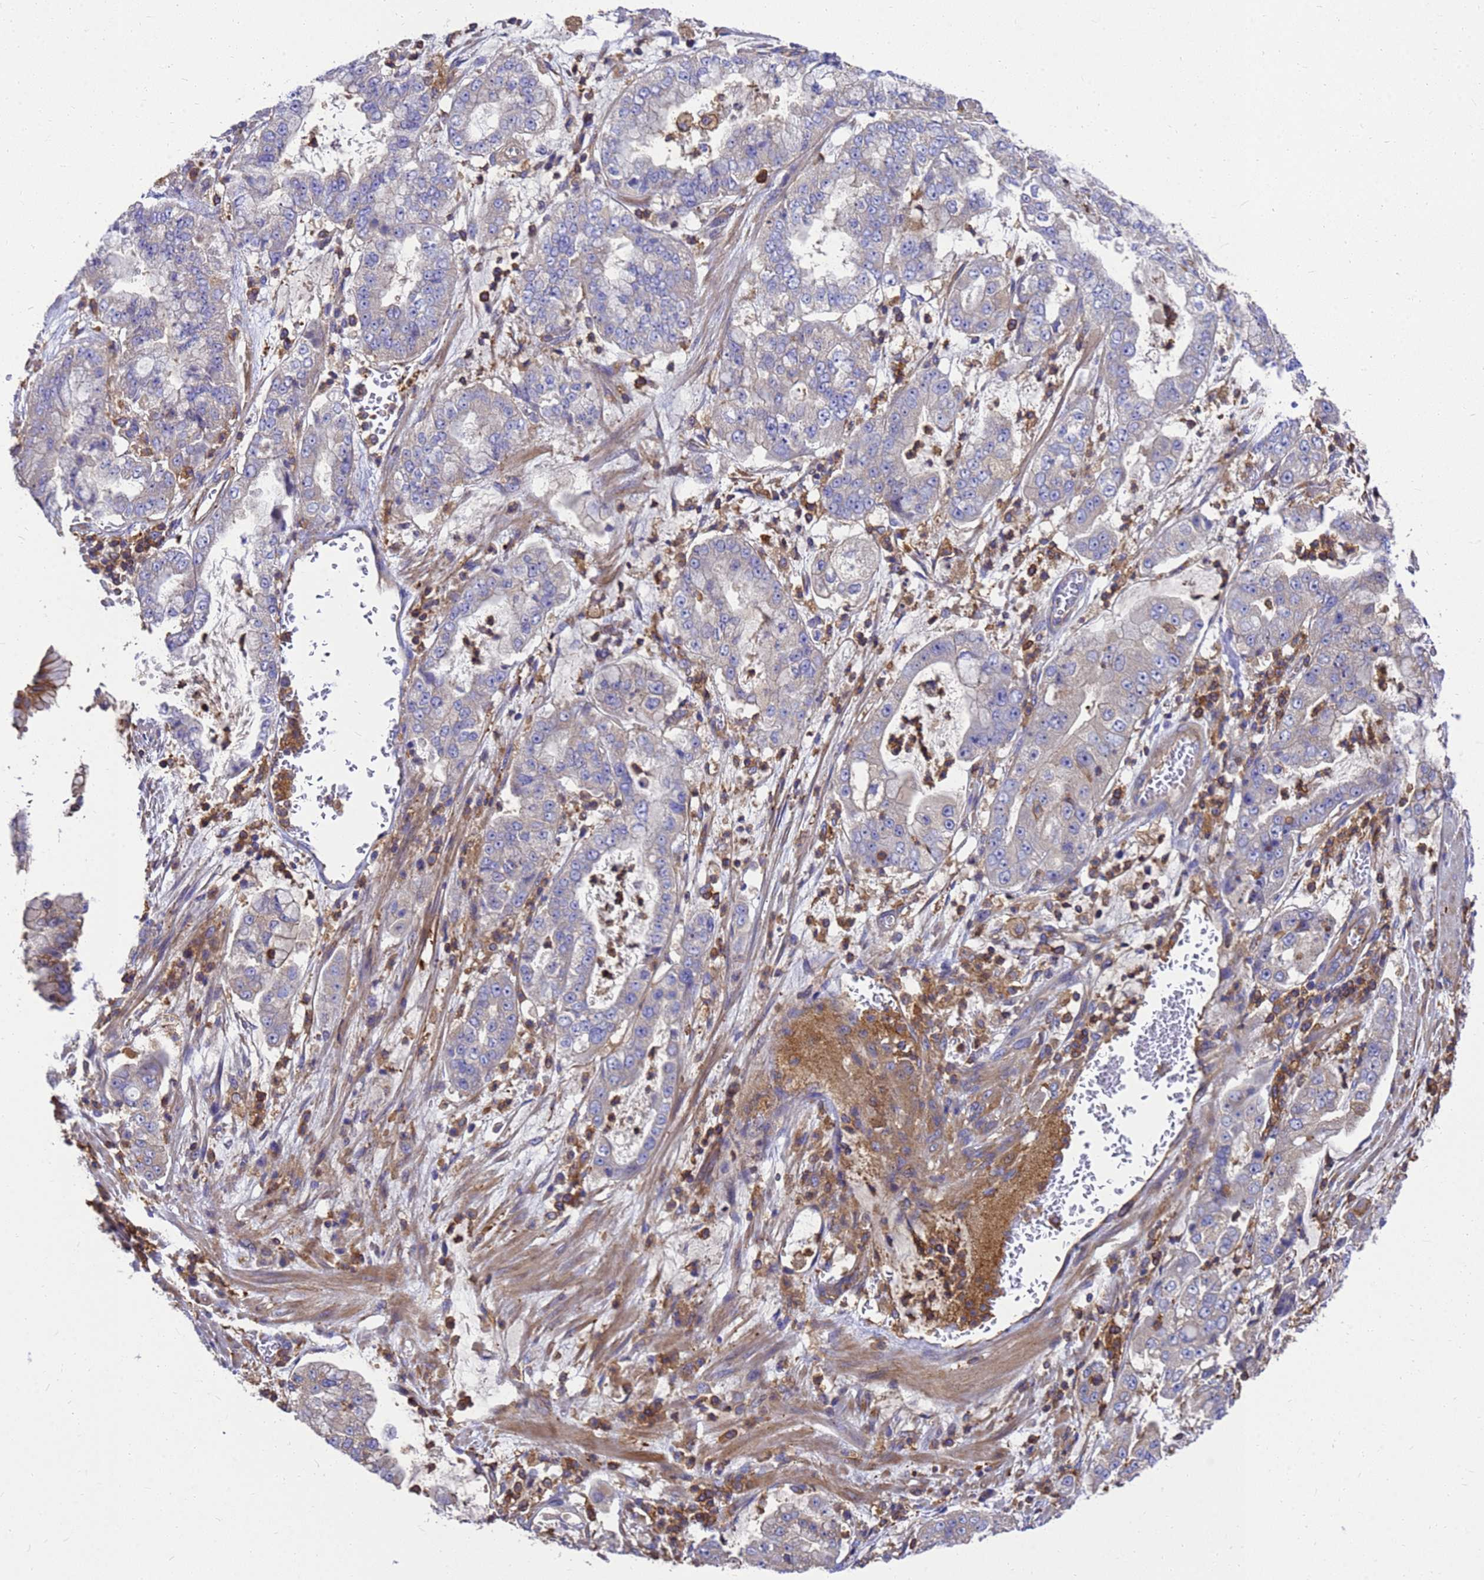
{"staining": {"intensity": "negative", "quantity": "none", "location": "none"}, "tissue": "stomach cancer", "cell_type": "Tumor cells", "image_type": "cancer", "snomed": [{"axis": "morphology", "description": "Adenocarcinoma, NOS"}, {"axis": "topography", "description": "Stomach"}], "caption": "Immunohistochemistry (IHC) of stomach cancer (adenocarcinoma) exhibits no expression in tumor cells.", "gene": "ZNF235", "patient": {"sex": "male", "age": 76}}